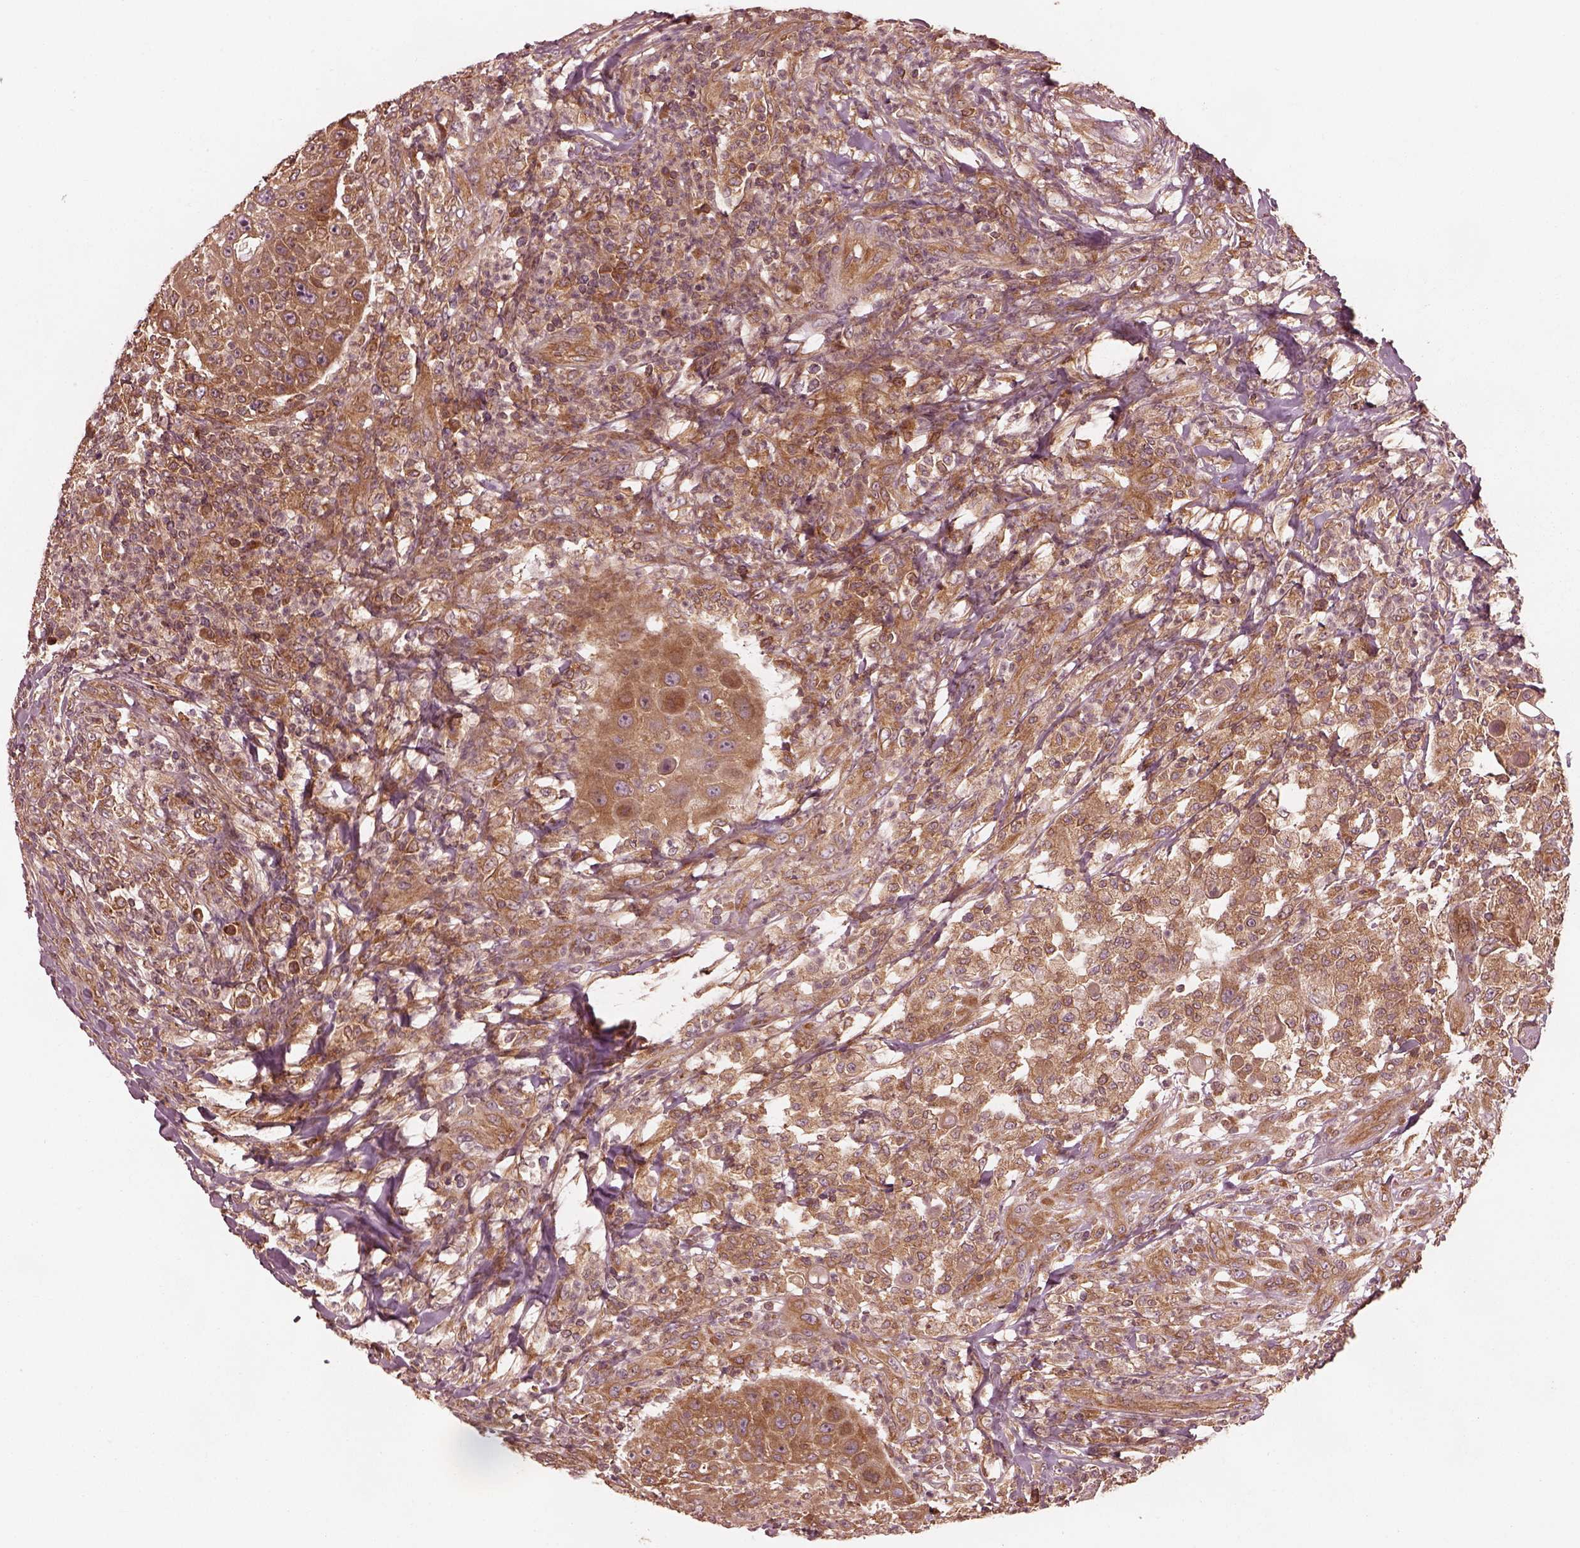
{"staining": {"intensity": "moderate", "quantity": ">75%", "location": "cytoplasmic/membranous"}, "tissue": "head and neck cancer", "cell_type": "Tumor cells", "image_type": "cancer", "snomed": [{"axis": "morphology", "description": "Squamous cell carcinoma, NOS"}, {"axis": "topography", "description": "Head-Neck"}], "caption": "An immunohistochemistry photomicrograph of tumor tissue is shown. Protein staining in brown labels moderate cytoplasmic/membranous positivity in squamous cell carcinoma (head and neck) within tumor cells. (DAB (3,3'-diaminobenzidine) IHC, brown staining for protein, blue staining for nuclei).", "gene": "PIK3R2", "patient": {"sex": "male", "age": 69}}